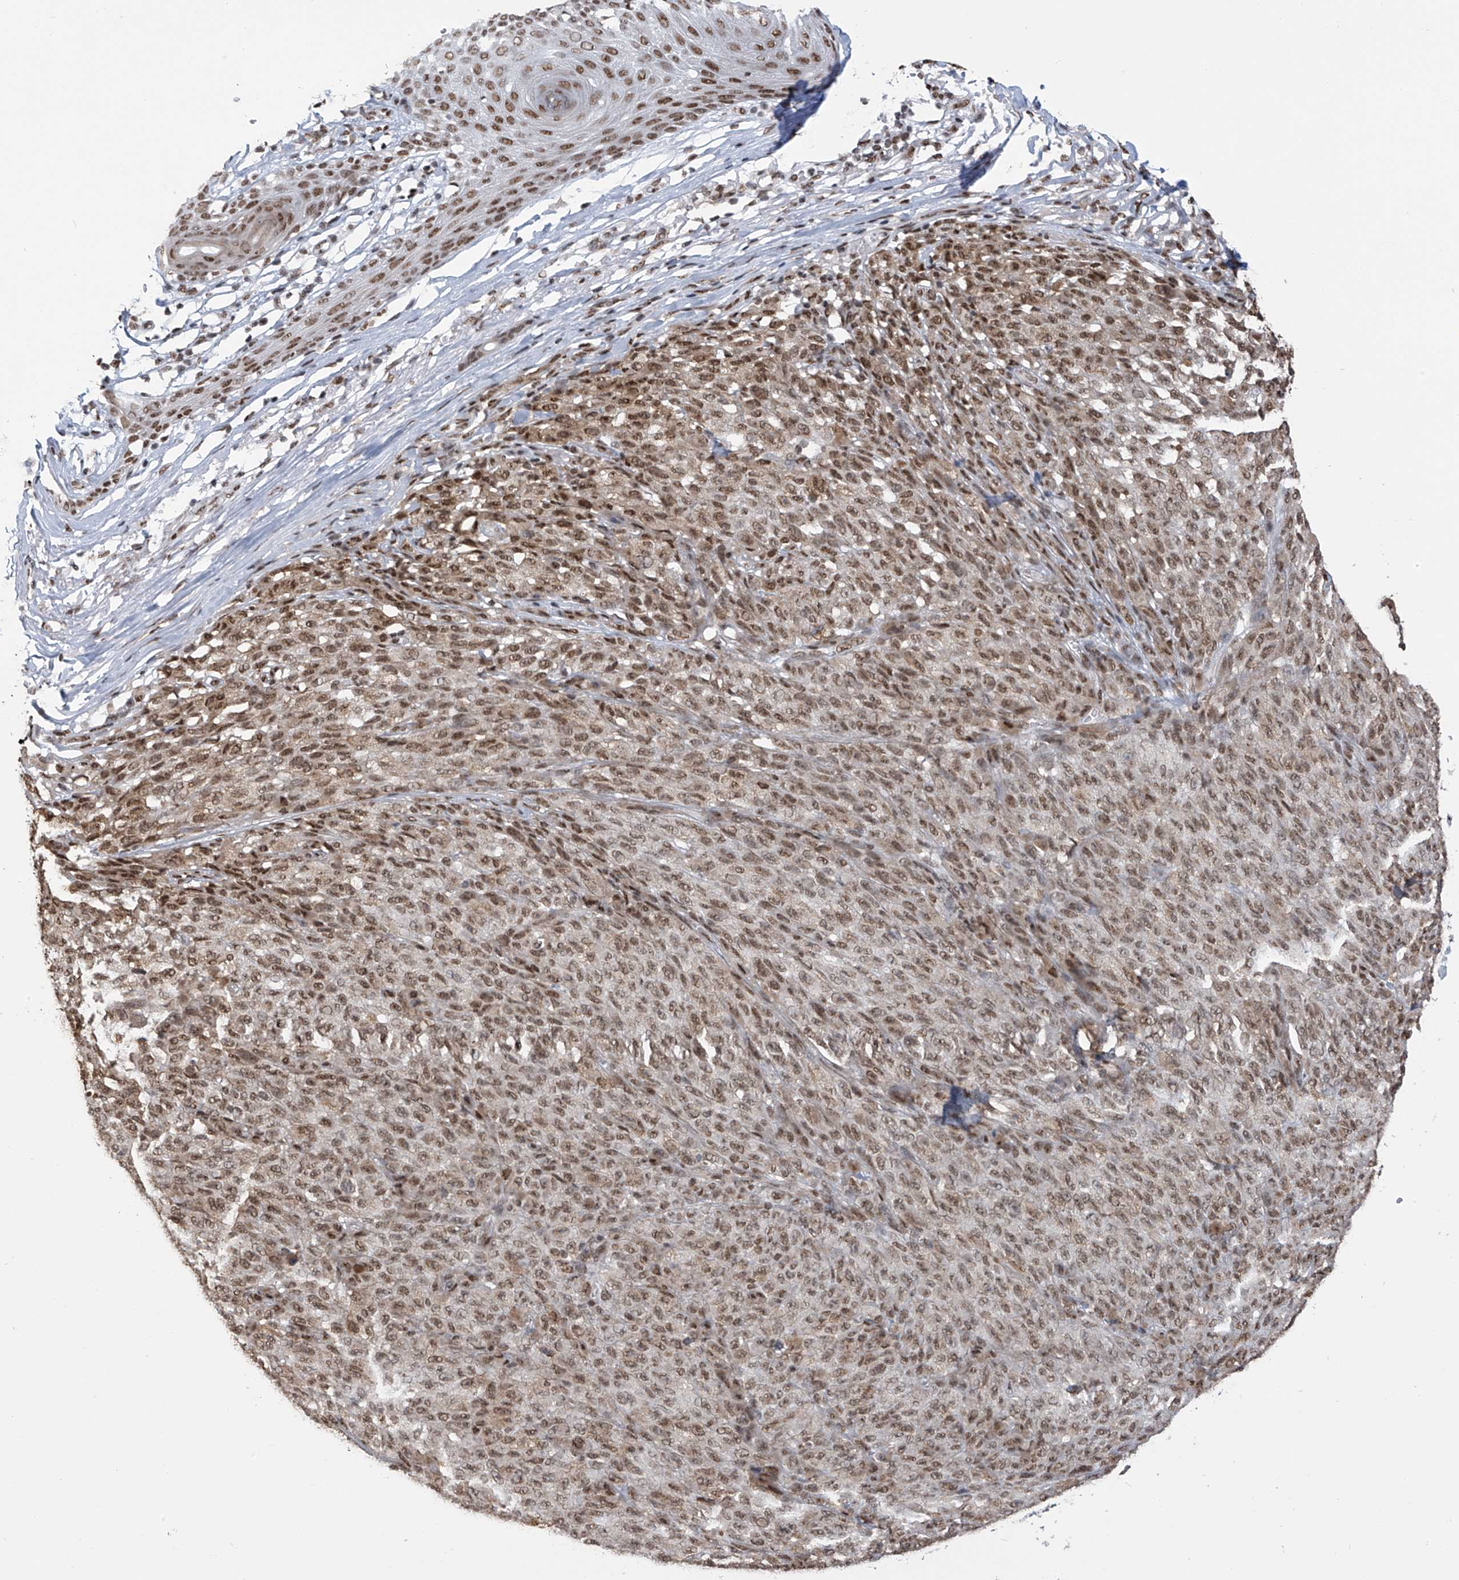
{"staining": {"intensity": "moderate", "quantity": ">75%", "location": "nuclear"}, "tissue": "melanoma", "cell_type": "Tumor cells", "image_type": "cancer", "snomed": [{"axis": "morphology", "description": "Malignant melanoma, NOS"}, {"axis": "topography", "description": "Skin"}], "caption": "Protein staining exhibits moderate nuclear staining in approximately >75% of tumor cells in melanoma.", "gene": "APLF", "patient": {"sex": "female", "age": 82}}